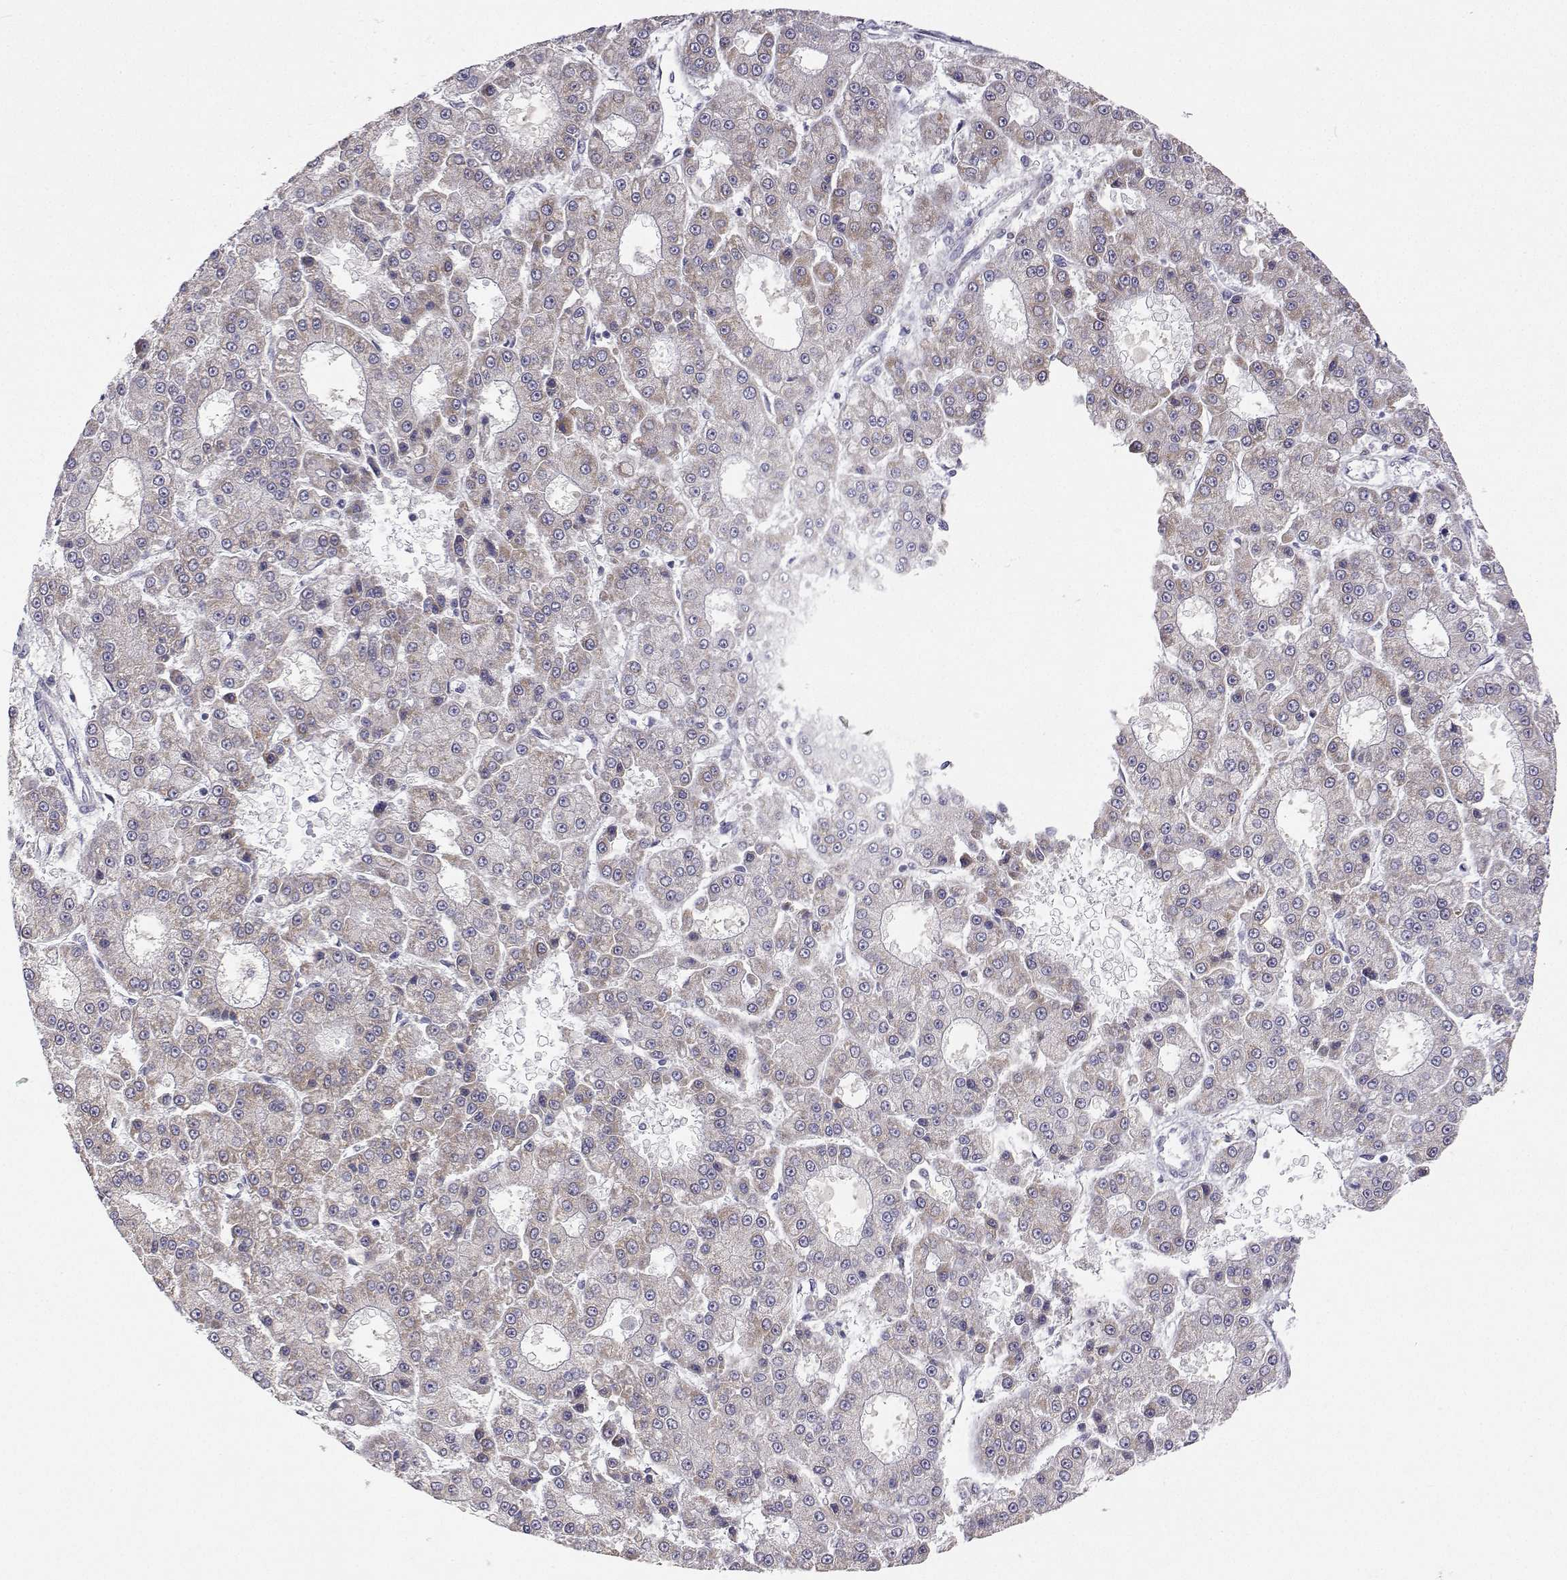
{"staining": {"intensity": "weak", "quantity": "<25%", "location": "cytoplasmic/membranous"}, "tissue": "liver cancer", "cell_type": "Tumor cells", "image_type": "cancer", "snomed": [{"axis": "morphology", "description": "Carcinoma, Hepatocellular, NOS"}, {"axis": "topography", "description": "Liver"}], "caption": "This is a histopathology image of immunohistochemistry (IHC) staining of liver cancer (hepatocellular carcinoma), which shows no positivity in tumor cells.", "gene": "MRPL3", "patient": {"sex": "male", "age": 70}}